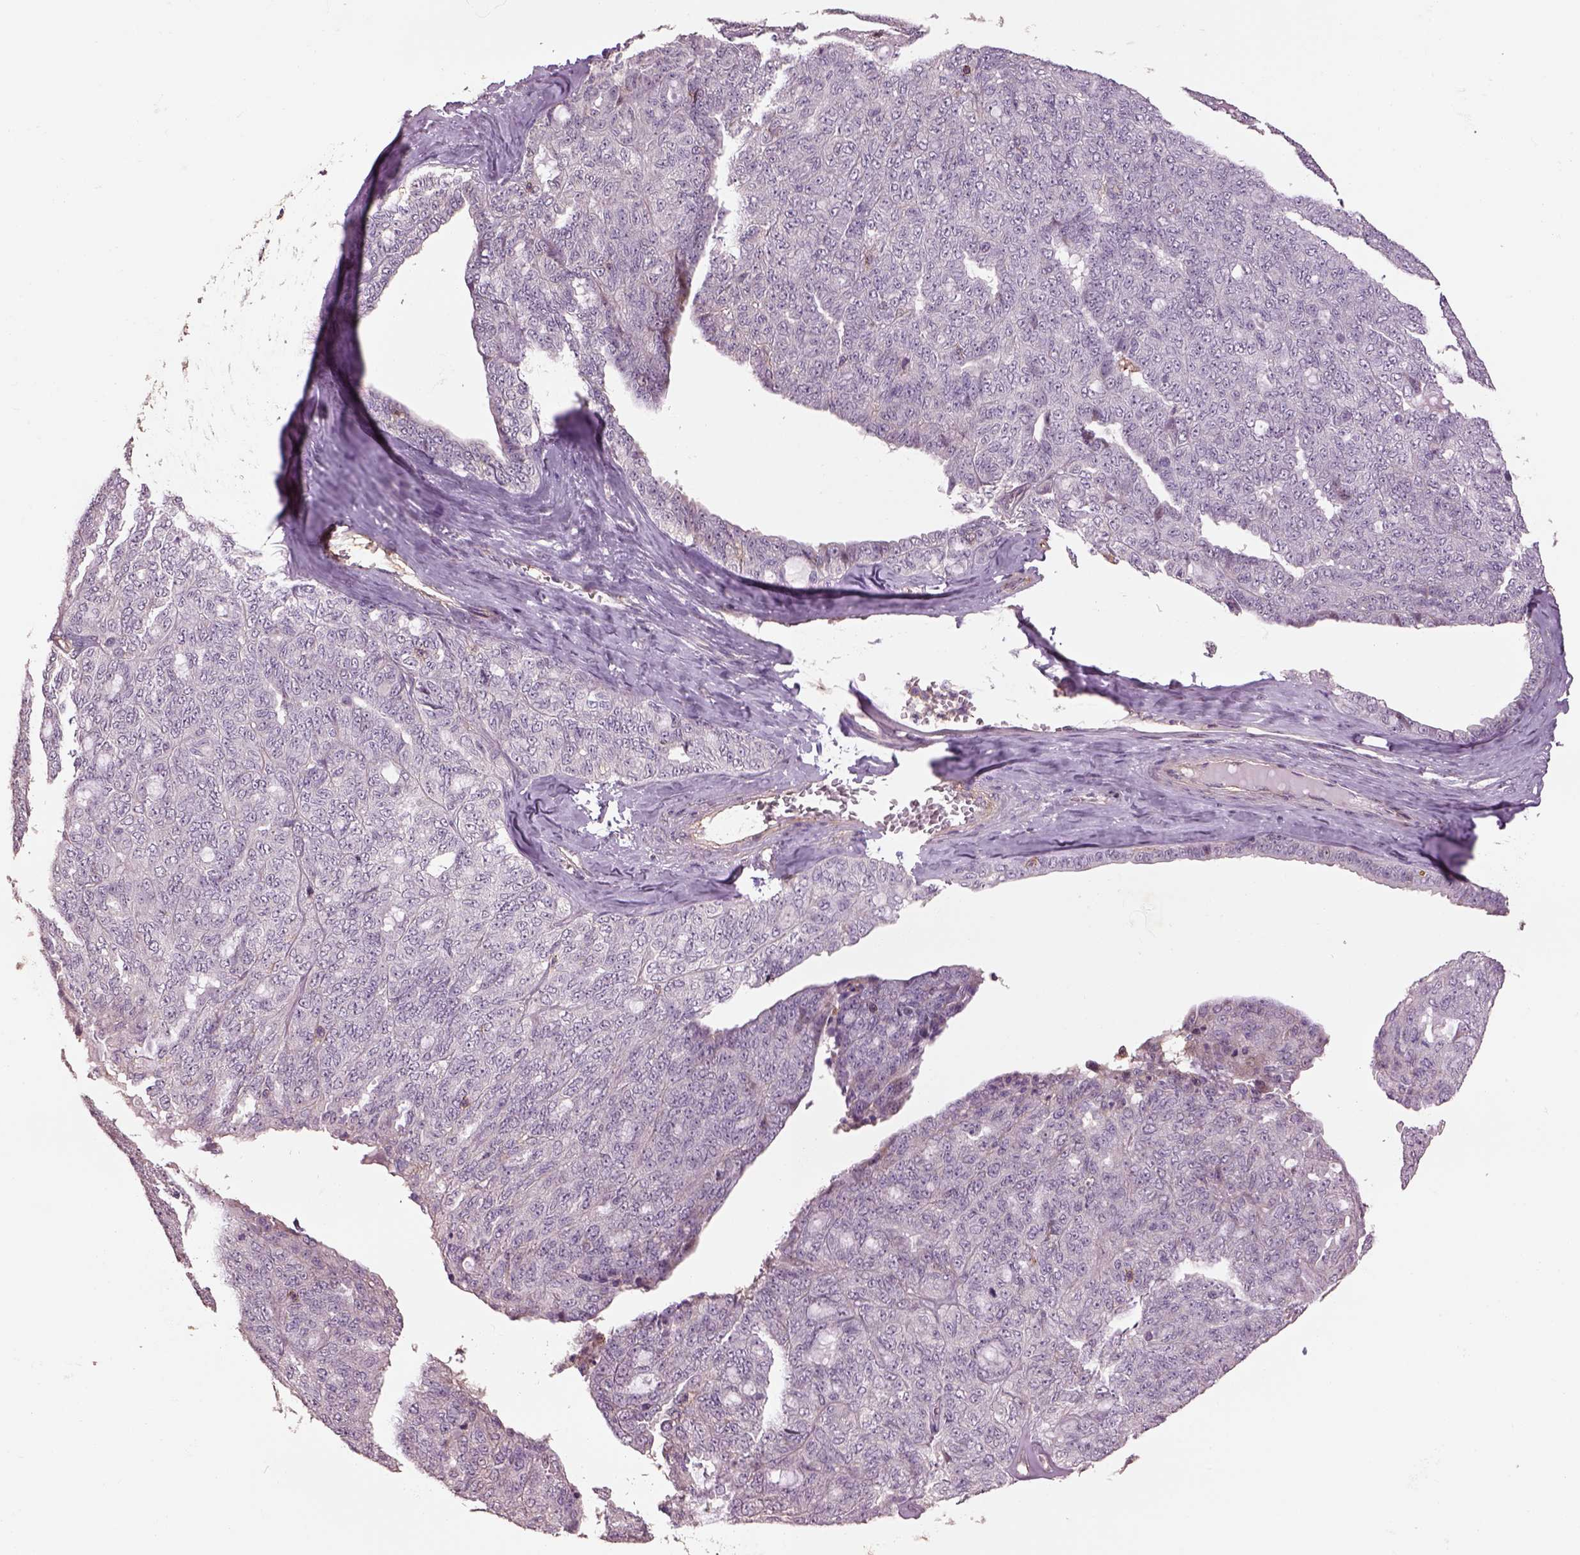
{"staining": {"intensity": "negative", "quantity": "none", "location": "none"}, "tissue": "ovarian cancer", "cell_type": "Tumor cells", "image_type": "cancer", "snomed": [{"axis": "morphology", "description": "Cystadenocarcinoma, serous, NOS"}, {"axis": "topography", "description": "Ovary"}], "caption": "The histopathology image exhibits no staining of tumor cells in ovarian cancer (serous cystadenocarcinoma).", "gene": "LIN7A", "patient": {"sex": "female", "age": 71}}